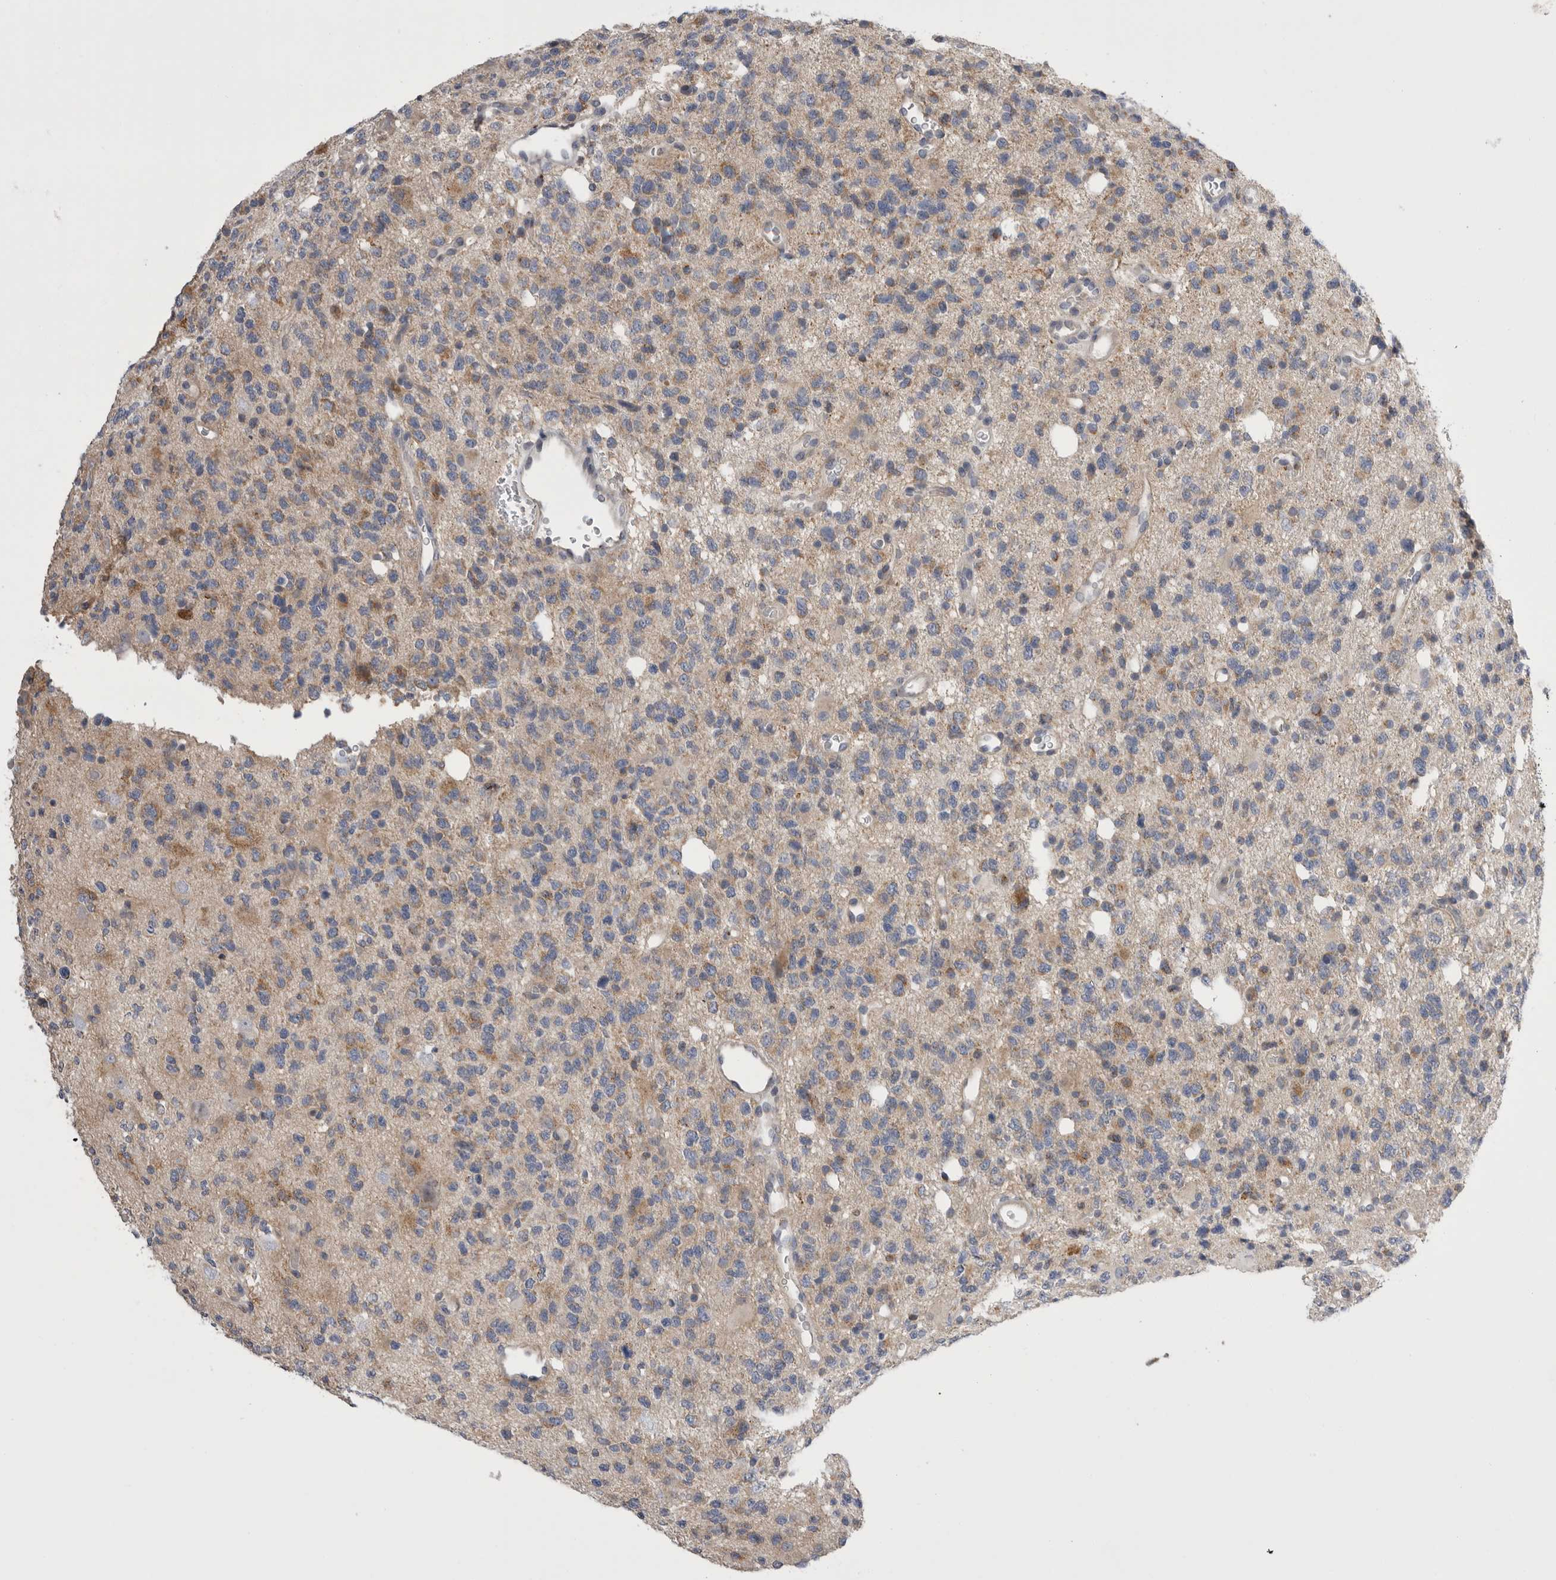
{"staining": {"intensity": "moderate", "quantity": ">75%", "location": "cytoplasmic/membranous"}, "tissue": "glioma", "cell_type": "Tumor cells", "image_type": "cancer", "snomed": [{"axis": "morphology", "description": "Glioma, malignant, High grade"}, {"axis": "topography", "description": "Brain"}], "caption": "Protein expression analysis of malignant glioma (high-grade) shows moderate cytoplasmic/membranous expression in about >75% of tumor cells. Using DAB (brown) and hematoxylin (blue) stains, captured at high magnification using brightfield microscopy.", "gene": "CCDC126", "patient": {"sex": "female", "age": 62}}